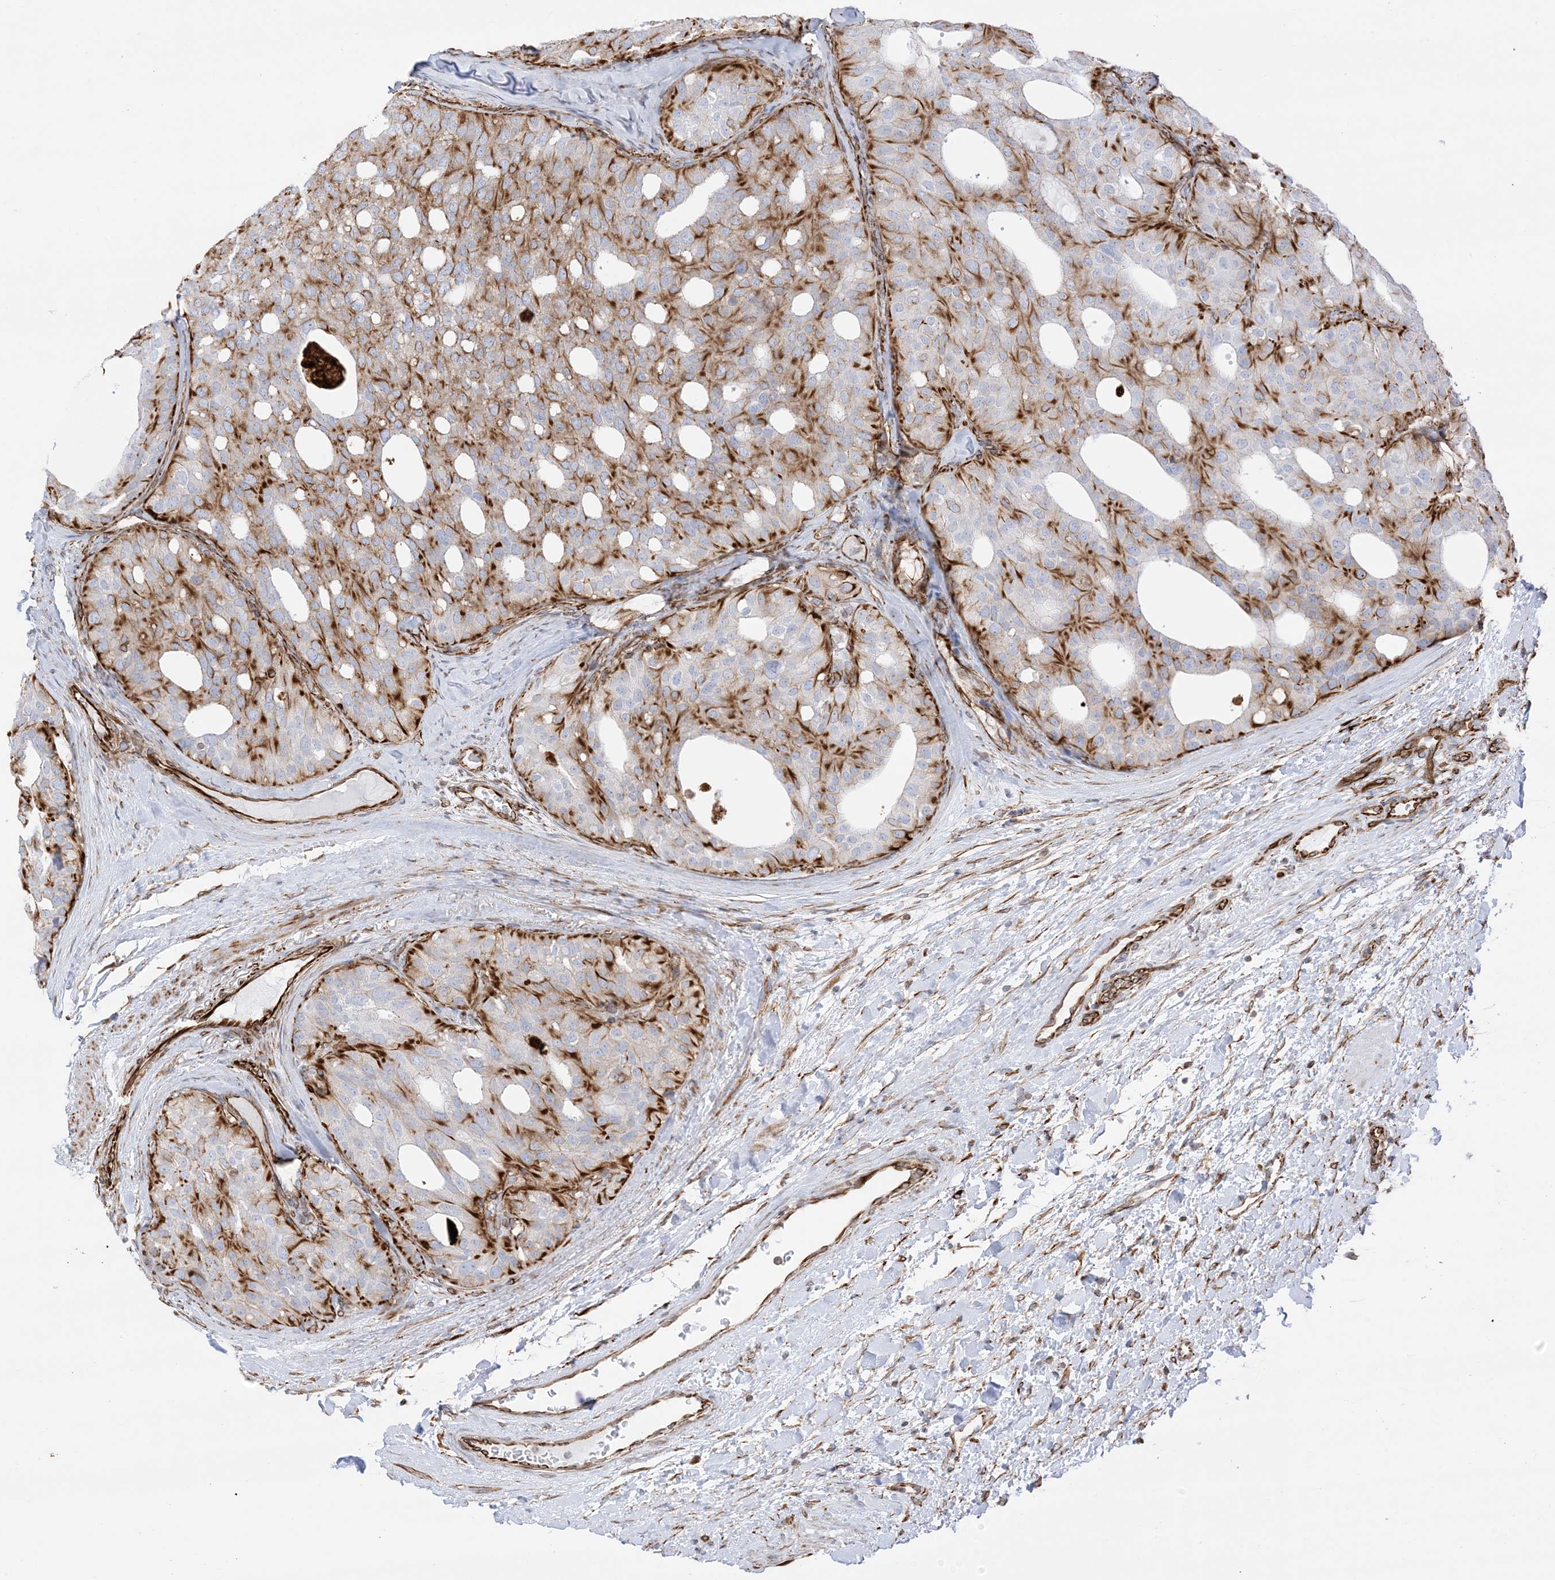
{"staining": {"intensity": "moderate", "quantity": "25%-75%", "location": "cytoplasmic/membranous"}, "tissue": "thyroid cancer", "cell_type": "Tumor cells", "image_type": "cancer", "snomed": [{"axis": "morphology", "description": "Follicular adenoma carcinoma, NOS"}, {"axis": "topography", "description": "Thyroid gland"}], "caption": "Thyroid cancer was stained to show a protein in brown. There is medium levels of moderate cytoplasmic/membranous staining in about 25%-75% of tumor cells. (DAB = brown stain, brightfield microscopy at high magnification).", "gene": "PID1", "patient": {"sex": "male", "age": 75}}